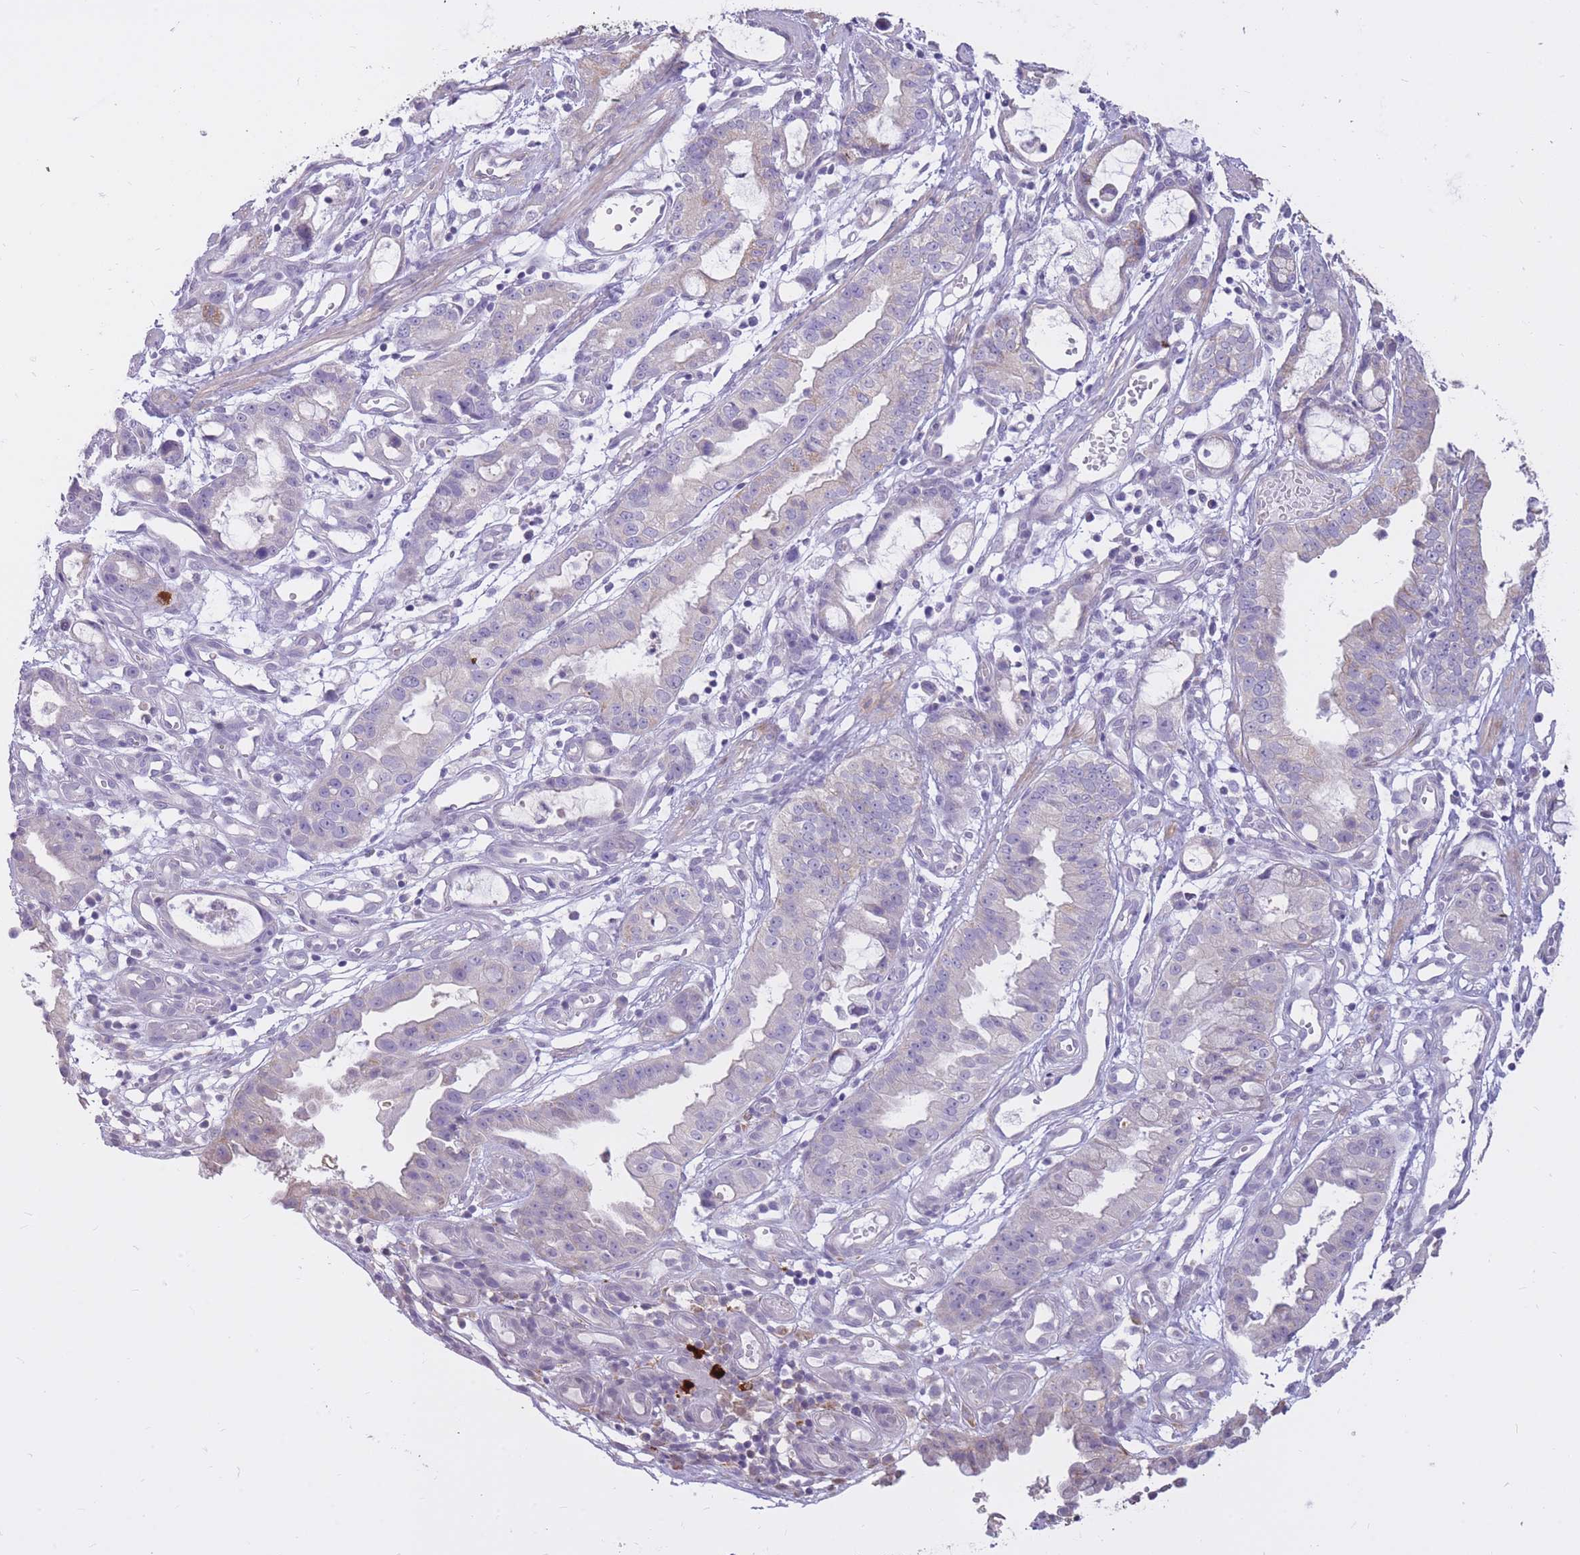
{"staining": {"intensity": "strong", "quantity": "<25%", "location": "cytoplasmic/membranous"}, "tissue": "stomach cancer", "cell_type": "Tumor cells", "image_type": "cancer", "snomed": [{"axis": "morphology", "description": "Adenocarcinoma, NOS"}, {"axis": "topography", "description": "Stomach"}], "caption": "Immunohistochemistry (IHC) of stomach adenocarcinoma exhibits medium levels of strong cytoplasmic/membranous positivity in about <25% of tumor cells.", "gene": "RNF170", "patient": {"sex": "male", "age": 55}}